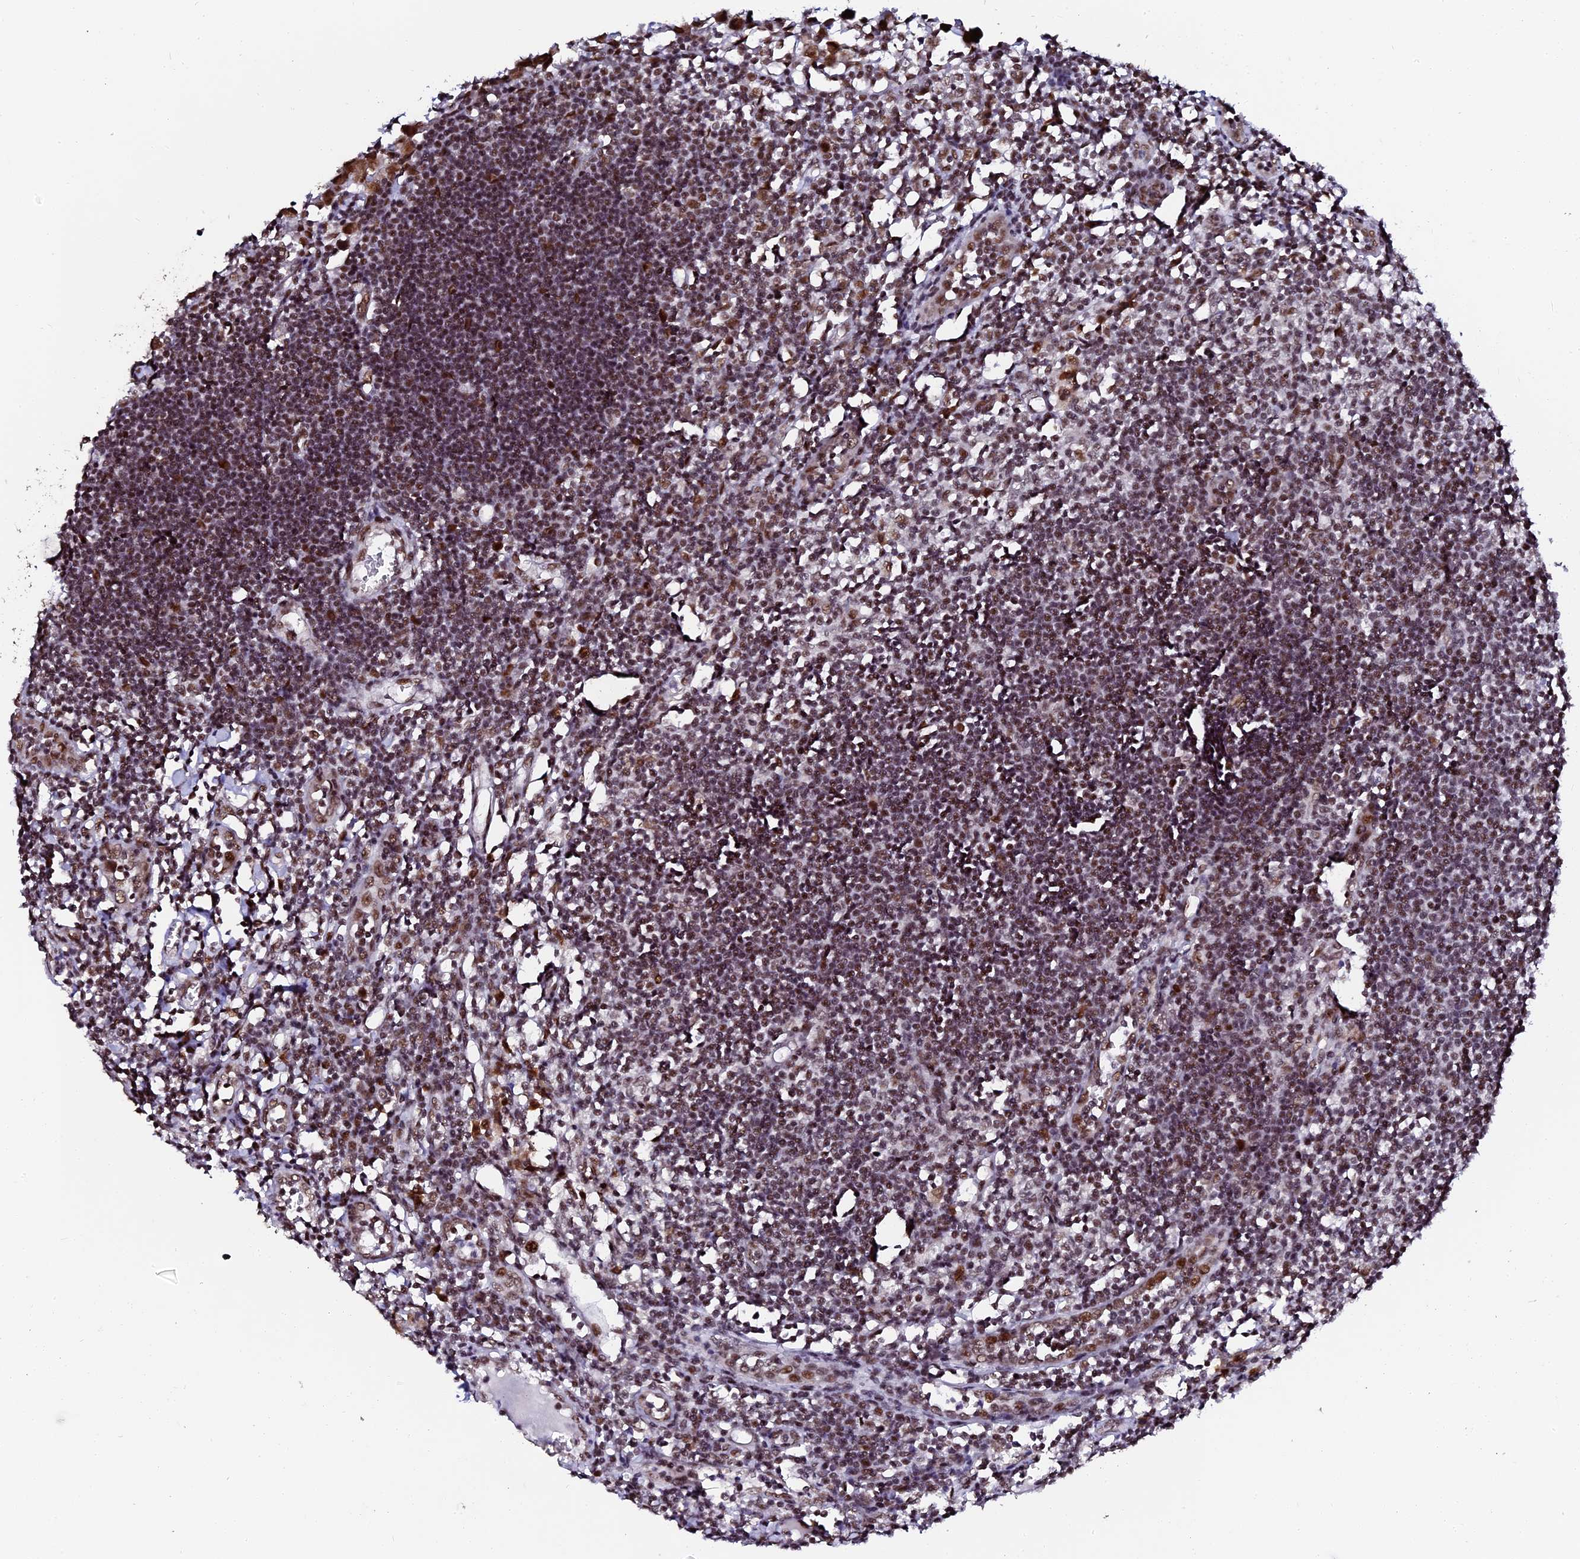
{"staining": {"intensity": "moderate", "quantity": ">75%", "location": "nuclear"}, "tissue": "lymph node", "cell_type": "Germinal center cells", "image_type": "normal", "snomed": [{"axis": "morphology", "description": "Normal tissue, NOS"}, {"axis": "morphology", "description": "Malignant melanoma, Metastatic site"}, {"axis": "topography", "description": "Lymph node"}], "caption": "Germinal center cells exhibit medium levels of moderate nuclear positivity in about >75% of cells in normal lymph node.", "gene": "MCRS1", "patient": {"sex": "male", "age": 41}}